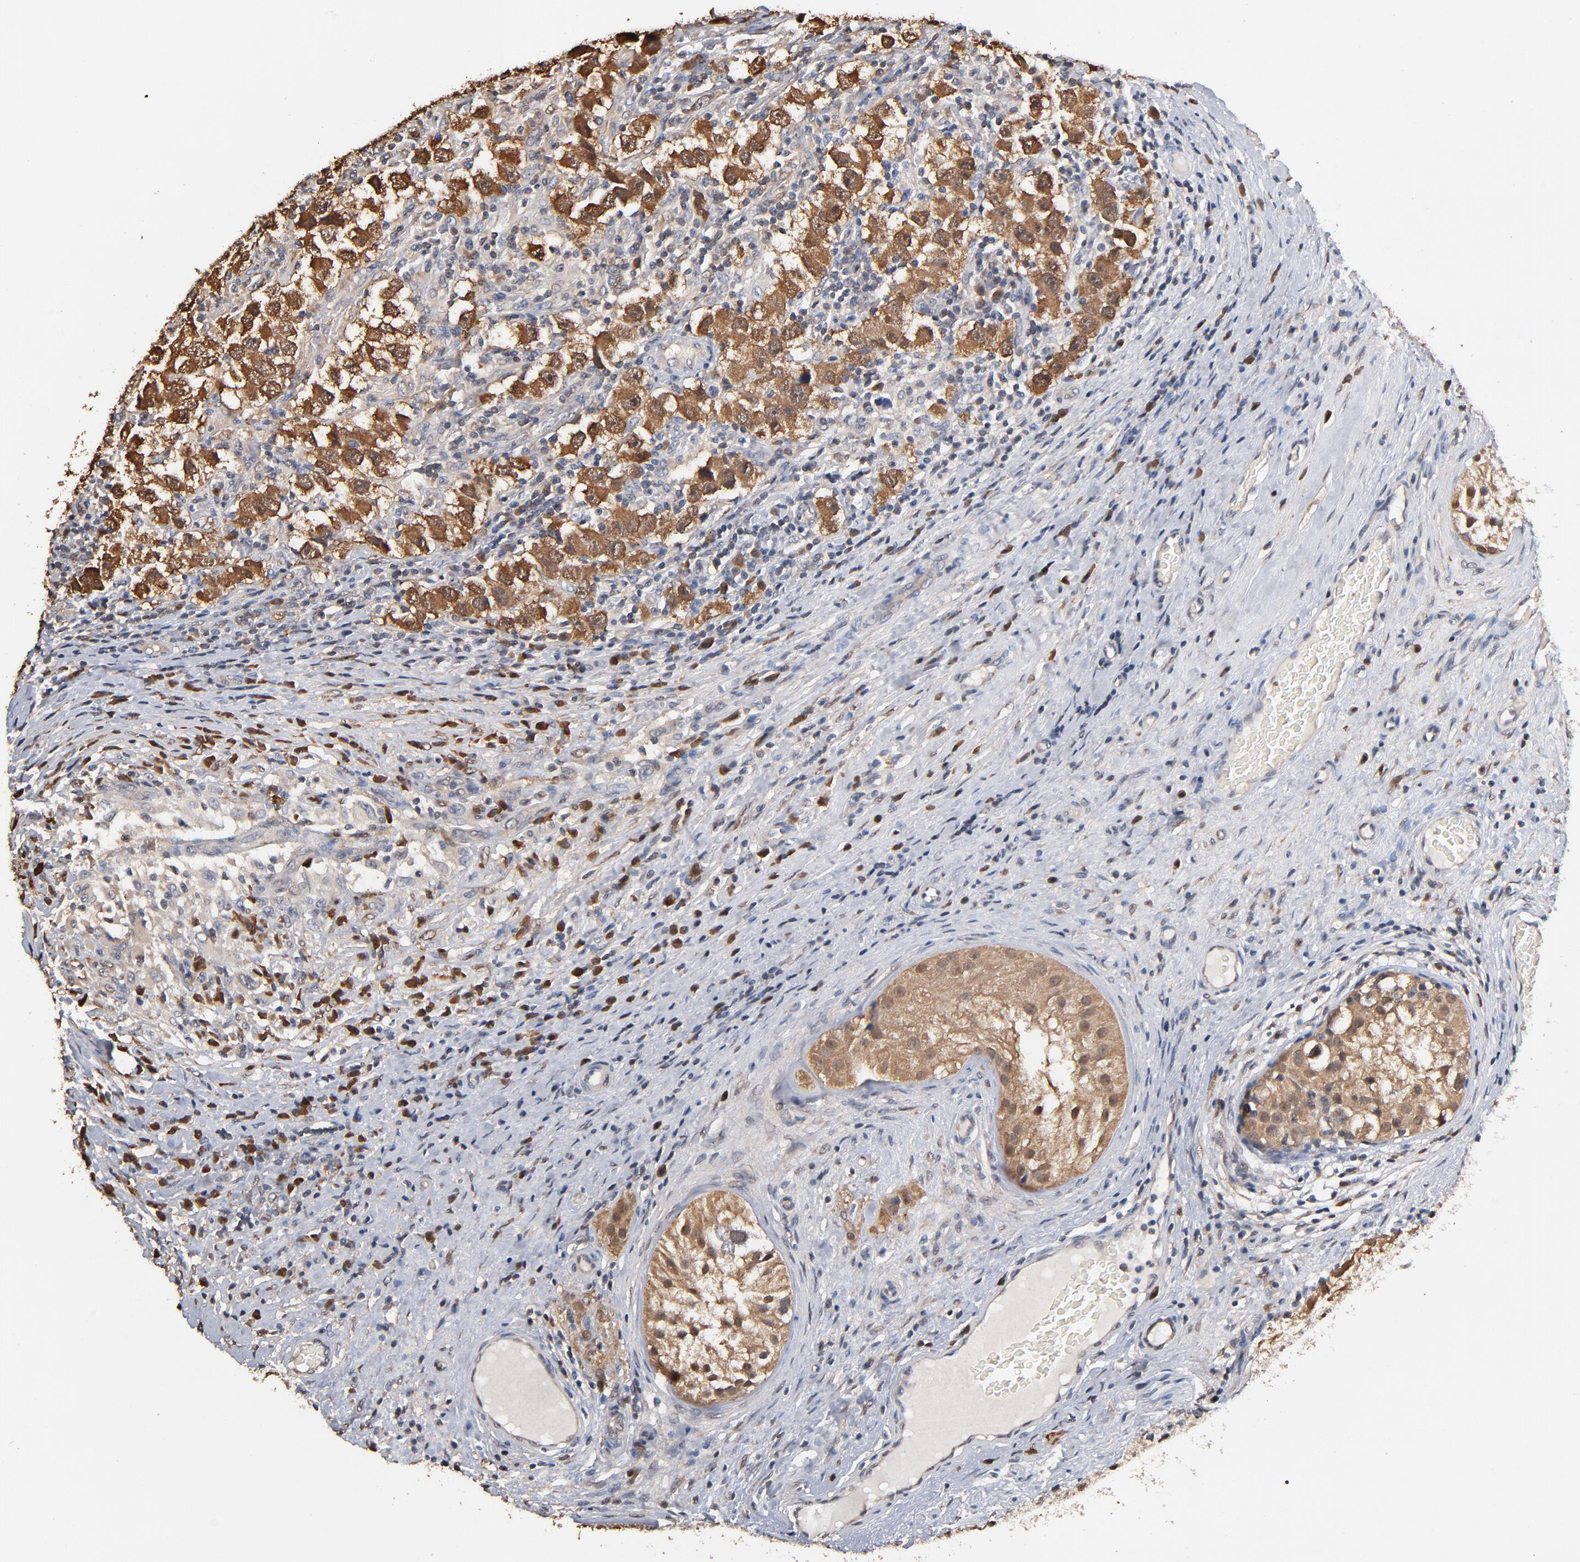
{"staining": {"intensity": "strong", "quantity": ">75%", "location": "cytoplasmic/membranous"}, "tissue": "testis cancer", "cell_type": "Tumor cells", "image_type": "cancer", "snomed": [{"axis": "morphology", "description": "Carcinoma, Embryonal, NOS"}, {"axis": "topography", "description": "Testis"}], "caption": "Protein staining of testis cancer tissue demonstrates strong cytoplasmic/membranous staining in approximately >75% of tumor cells.", "gene": "MIF", "patient": {"sex": "male", "age": 21}}